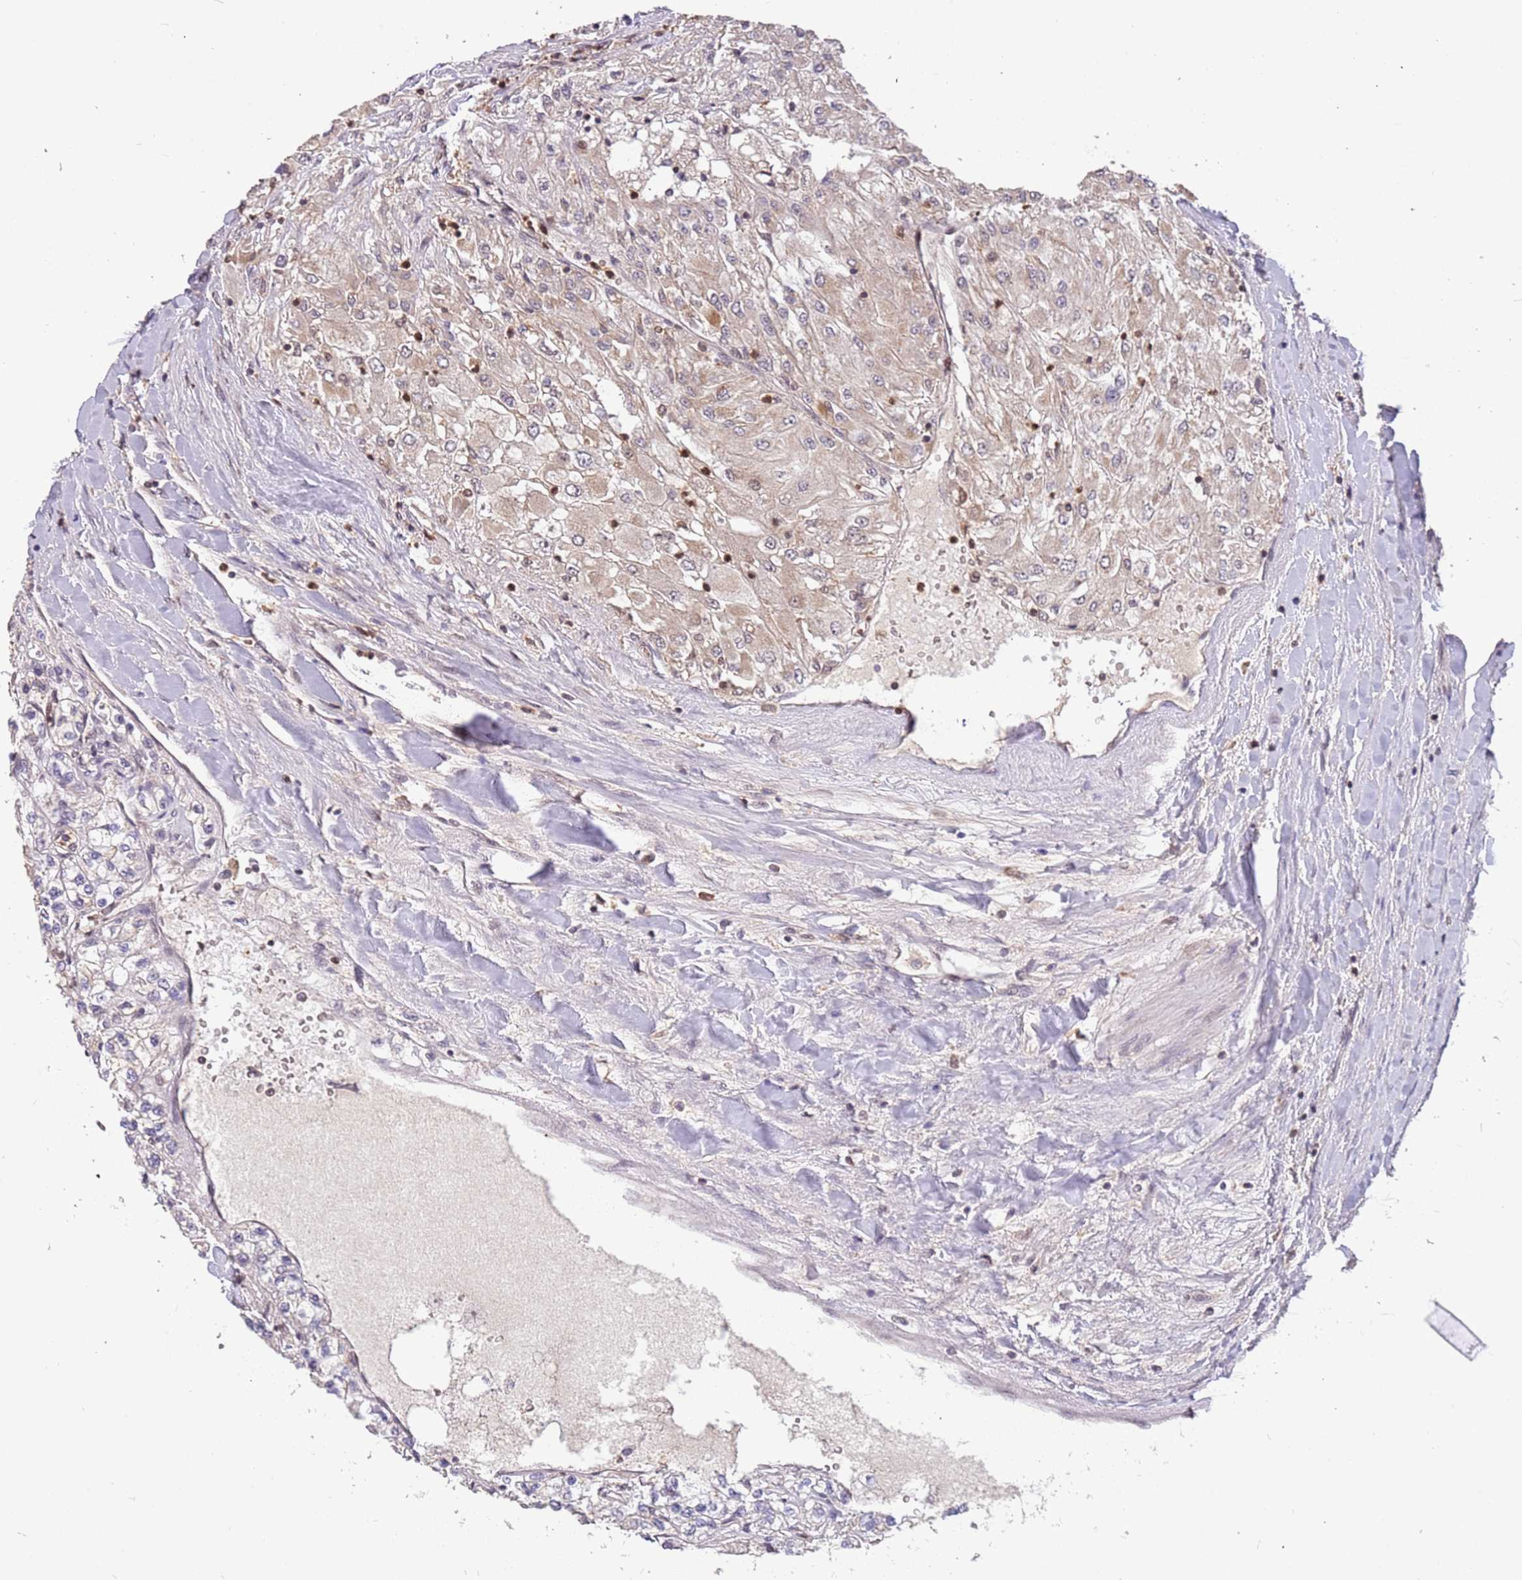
{"staining": {"intensity": "negative", "quantity": "none", "location": "none"}, "tissue": "renal cancer", "cell_type": "Tumor cells", "image_type": "cancer", "snomed": [{"axis": "morphology", "description": "Adenocarcinoma, NOS"}, {"axis": "topography", "description": "Kidney"}], "caption": "Protein analysis of renal cancer (adenocarcinoma) exhibits no significant expression in tumor cells.", "gene": "GBP2", "patient": {"sex": "male", "age": 80}}